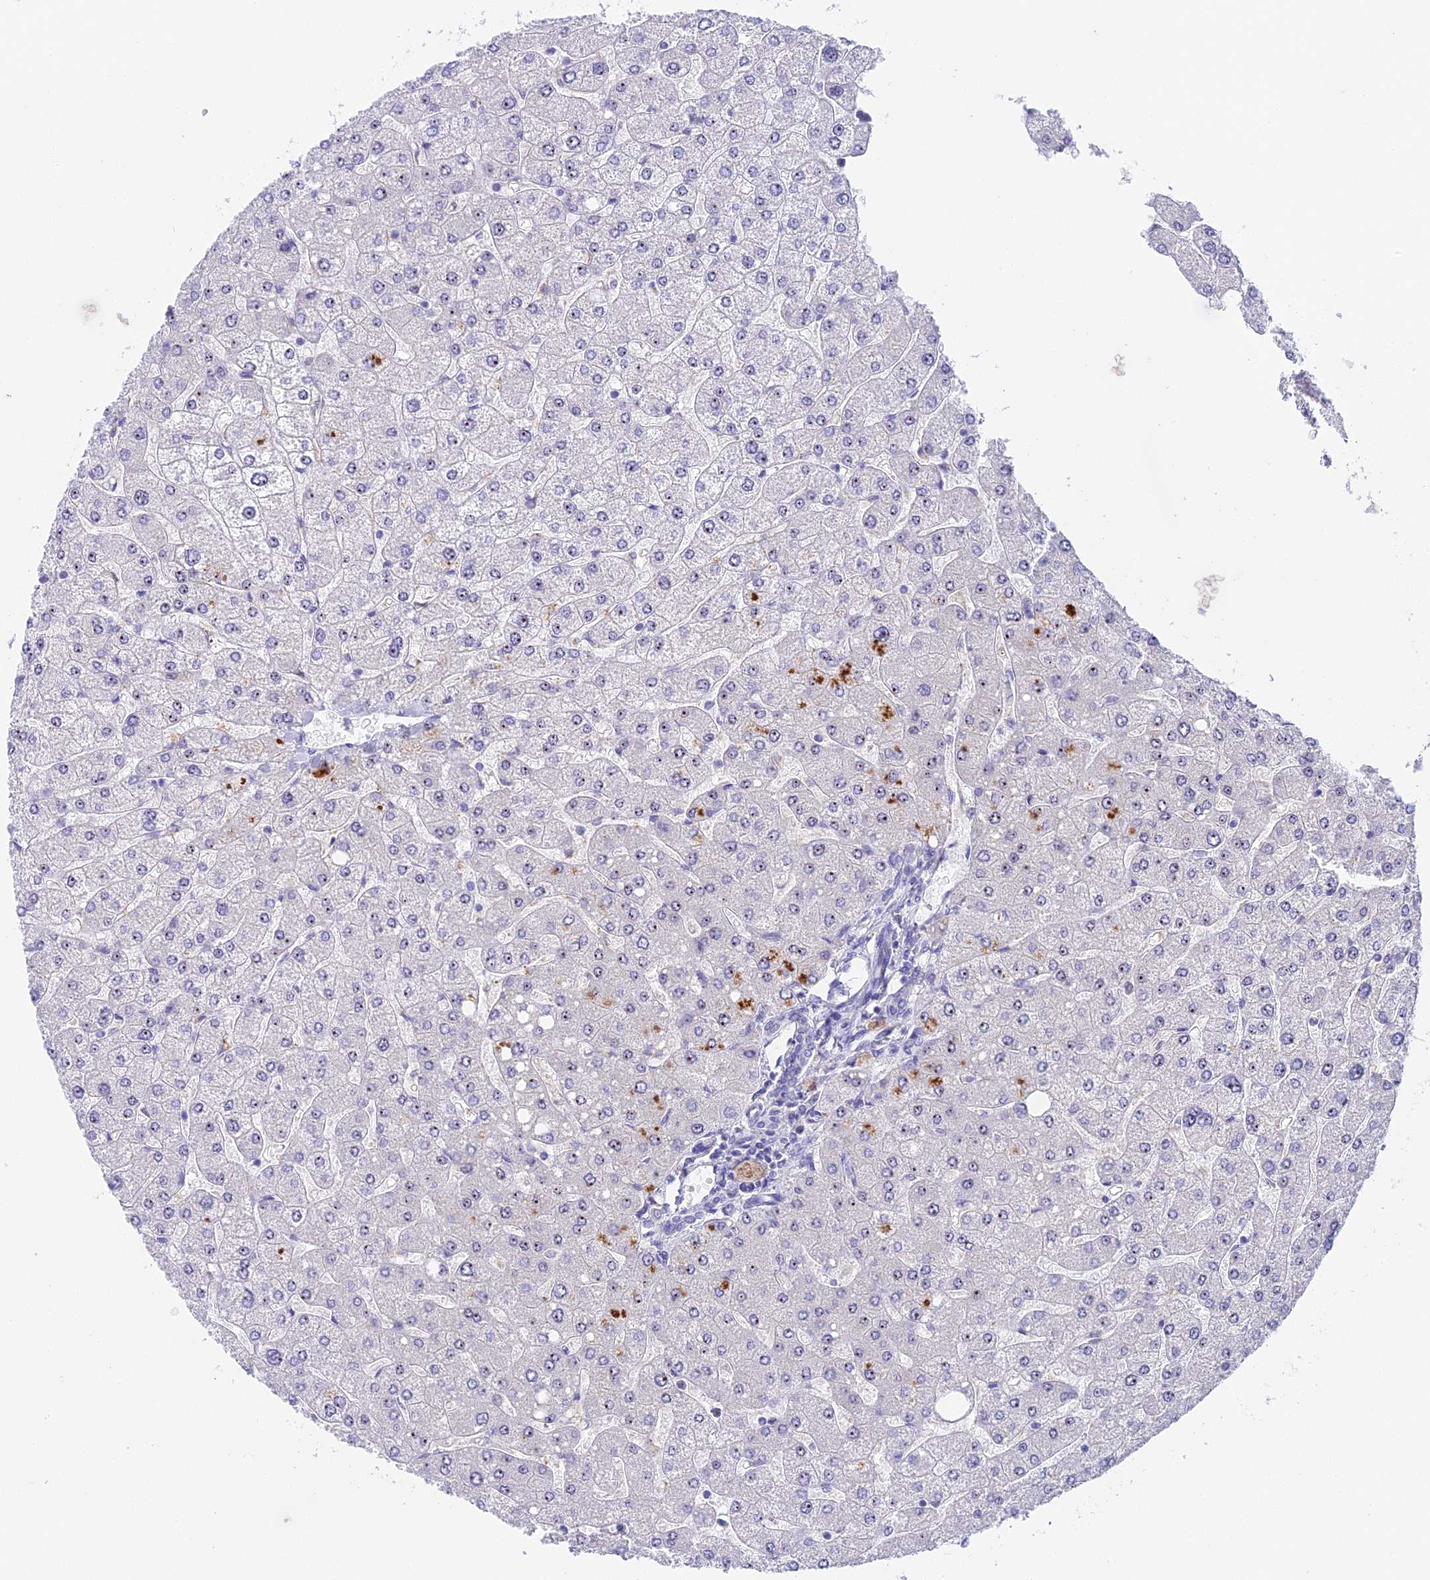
{"staining": {"intensity": "negative", "quantity": "none", "location": "none"}, "tissue": "liver", "cell_type": "Cholangiocytes", "image_type": "normal", "snomed": [{"axis": "morphology", "description": "Normal tissue, NOS"}, {"axis": "topography", "description": "Liver"}], "caption": "This is a histopathology image of IHC staining of unremarkable liver, which shows no expression in cholangiocytes.", "gene": "RAD51", "patient": {"sex": "male", "age": 55}}